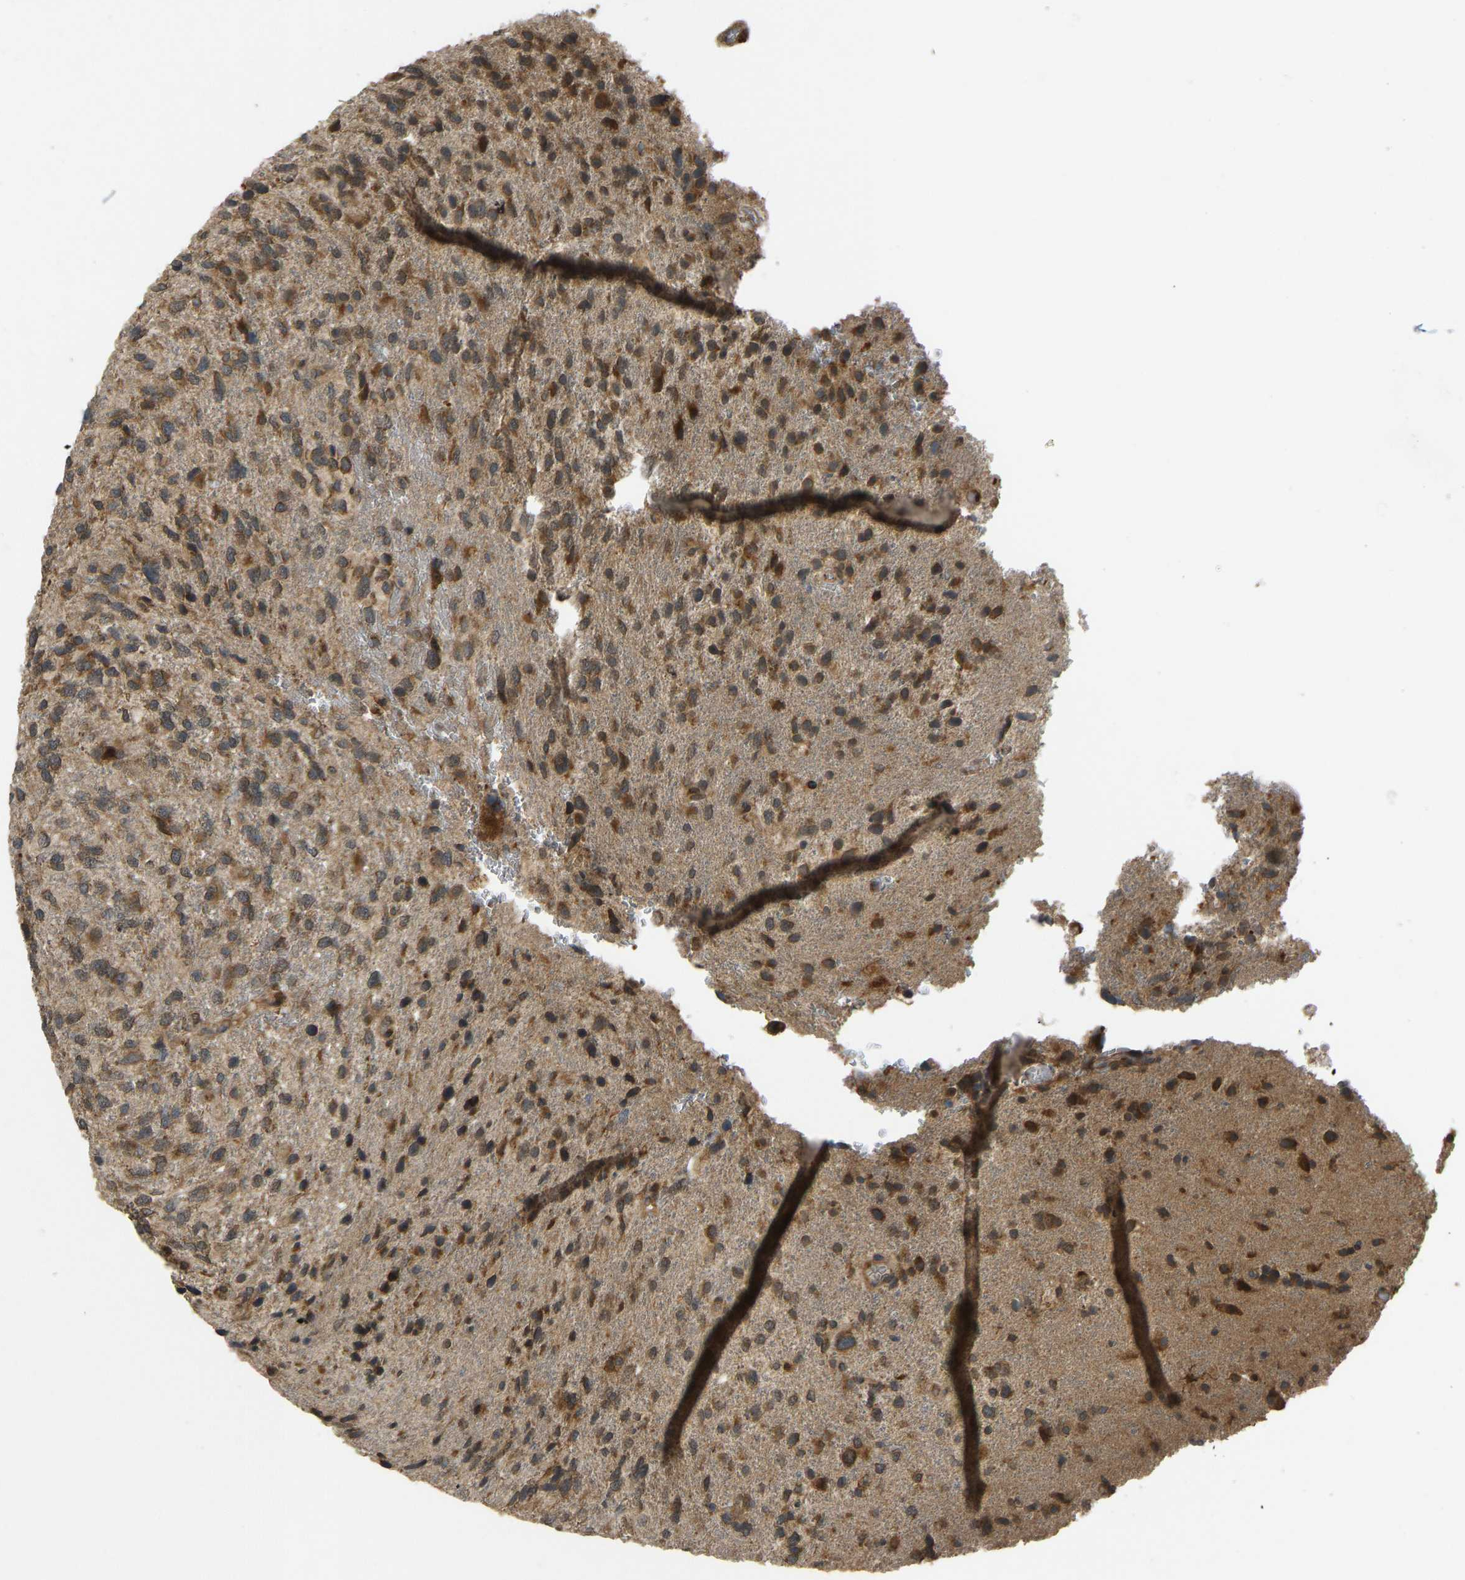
{"staining": {"intensity": "moderate", "quantity": ">75%", "location": "cytoplasmic/membranous"}, "tissue": "glioma", "cell_type": "Tumor cells", "image_type": "cancer", "snomed": [{"axis": "morphology", "description": "Glioma, malignant, High grade"}, {"axis": "topography", "description": "Brain"}], "caption": "Immunohistochemical staining of human malignant glioma (high-grade) reveals moderate cytoplasmic/membranous protein positivity in about >75% of tumor cells.", "gene": "RPN2", "patient": {"sex": "female", "age": 58}}